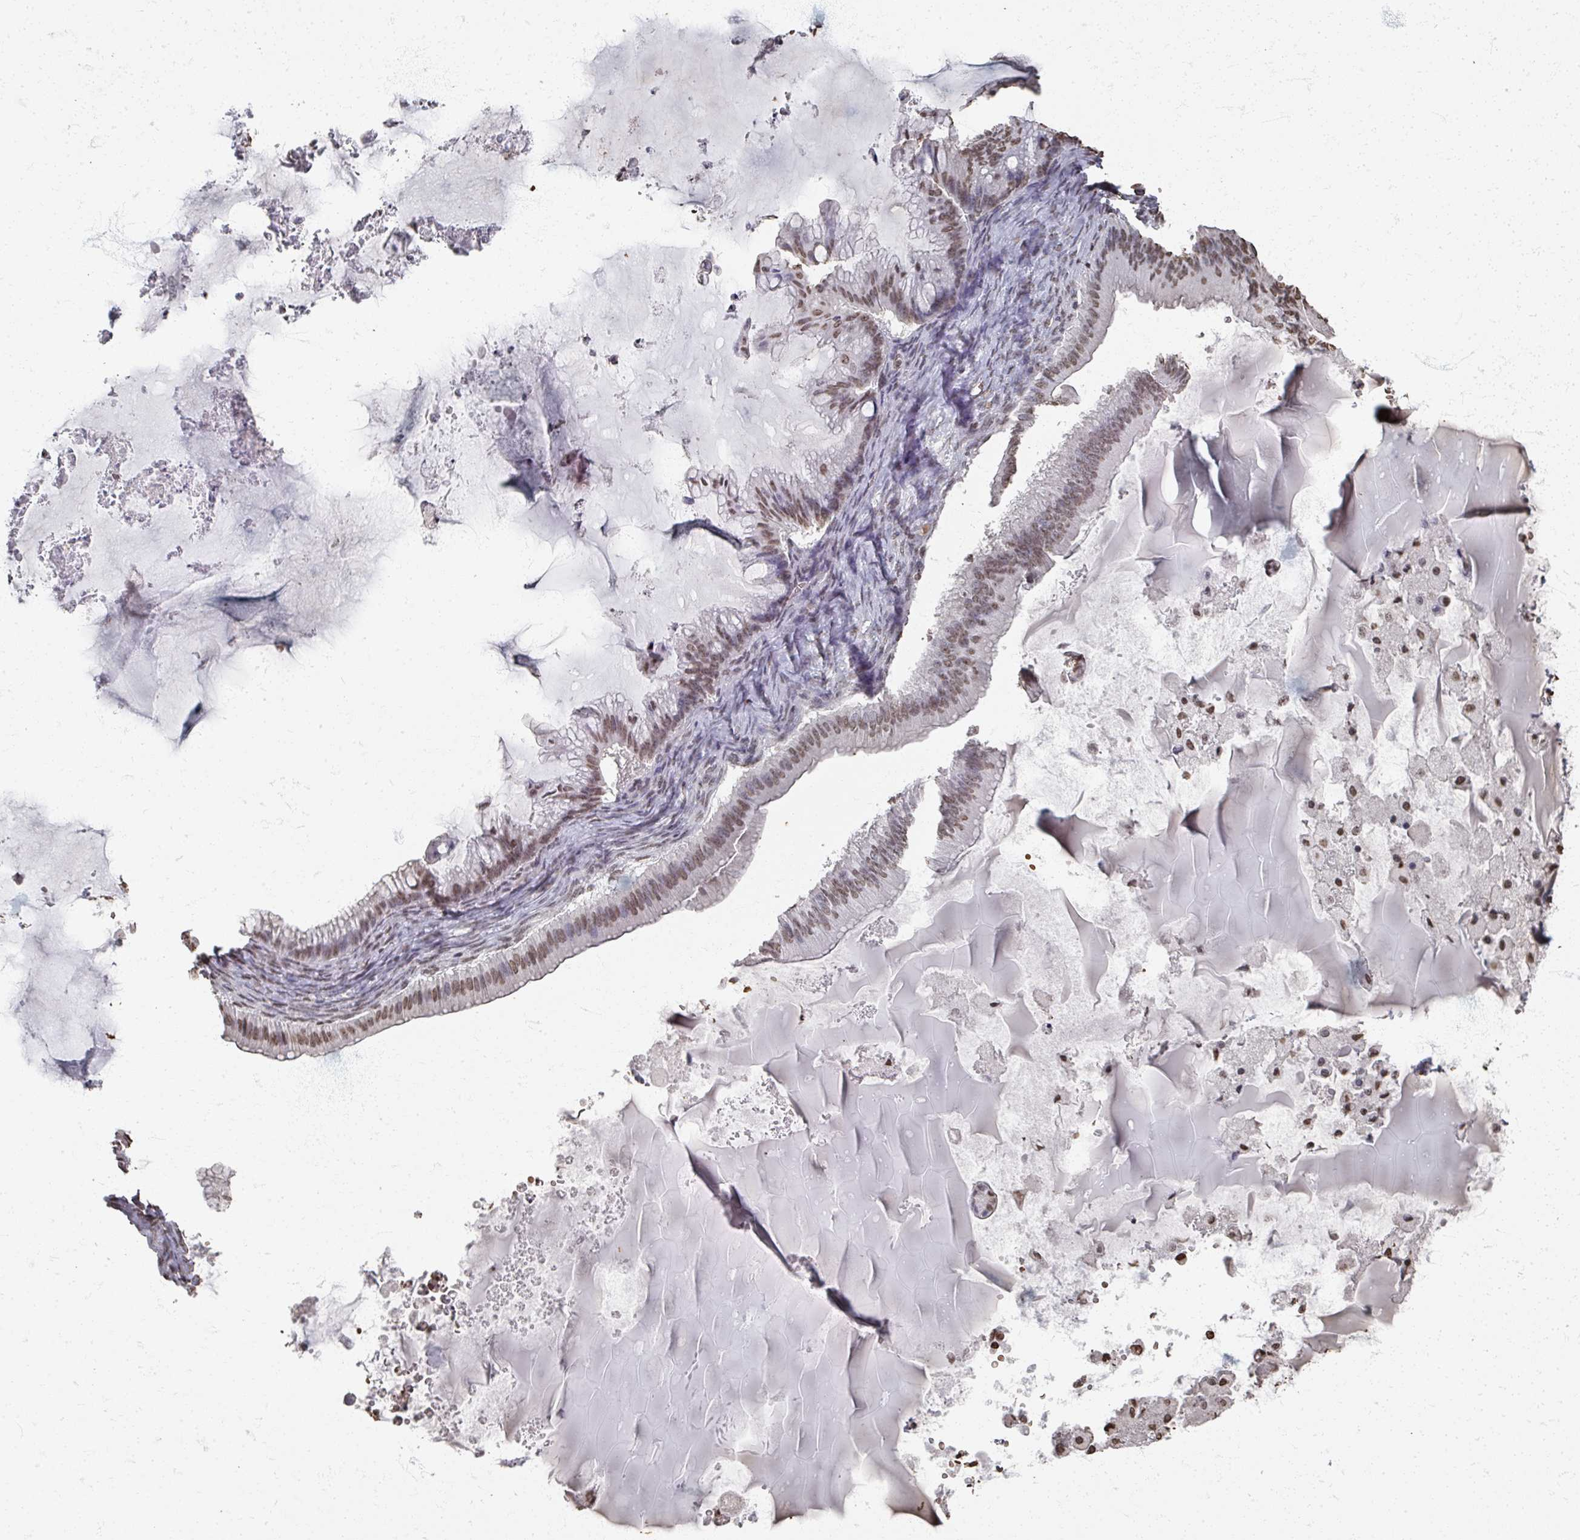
{"staining": {"intensity": "moderate", "quantity": "25%-75%", "location": "nuclear"}, "tissue": "ovarian cancer", "cell_type": "Tumor cells", "image_type": "cancer", "snomed": [{"axis": "morphology", "description": "Cystadenocarcinoma, mucinous, NOS"}, {"axis": "topography", "description": "Ovary"}], "caption": "This image exhibits ovarian cancer (mucinous cystadenocarcinoma) stained with immunohistochemistry (IHC) to label a protein in brown. The nuclear of tumor cells show moderate positivity for the protein. Nuclei are counter-stained blue.", "gene": "DCUN1D5", "patient": {"sex": "female", "age": 71}}